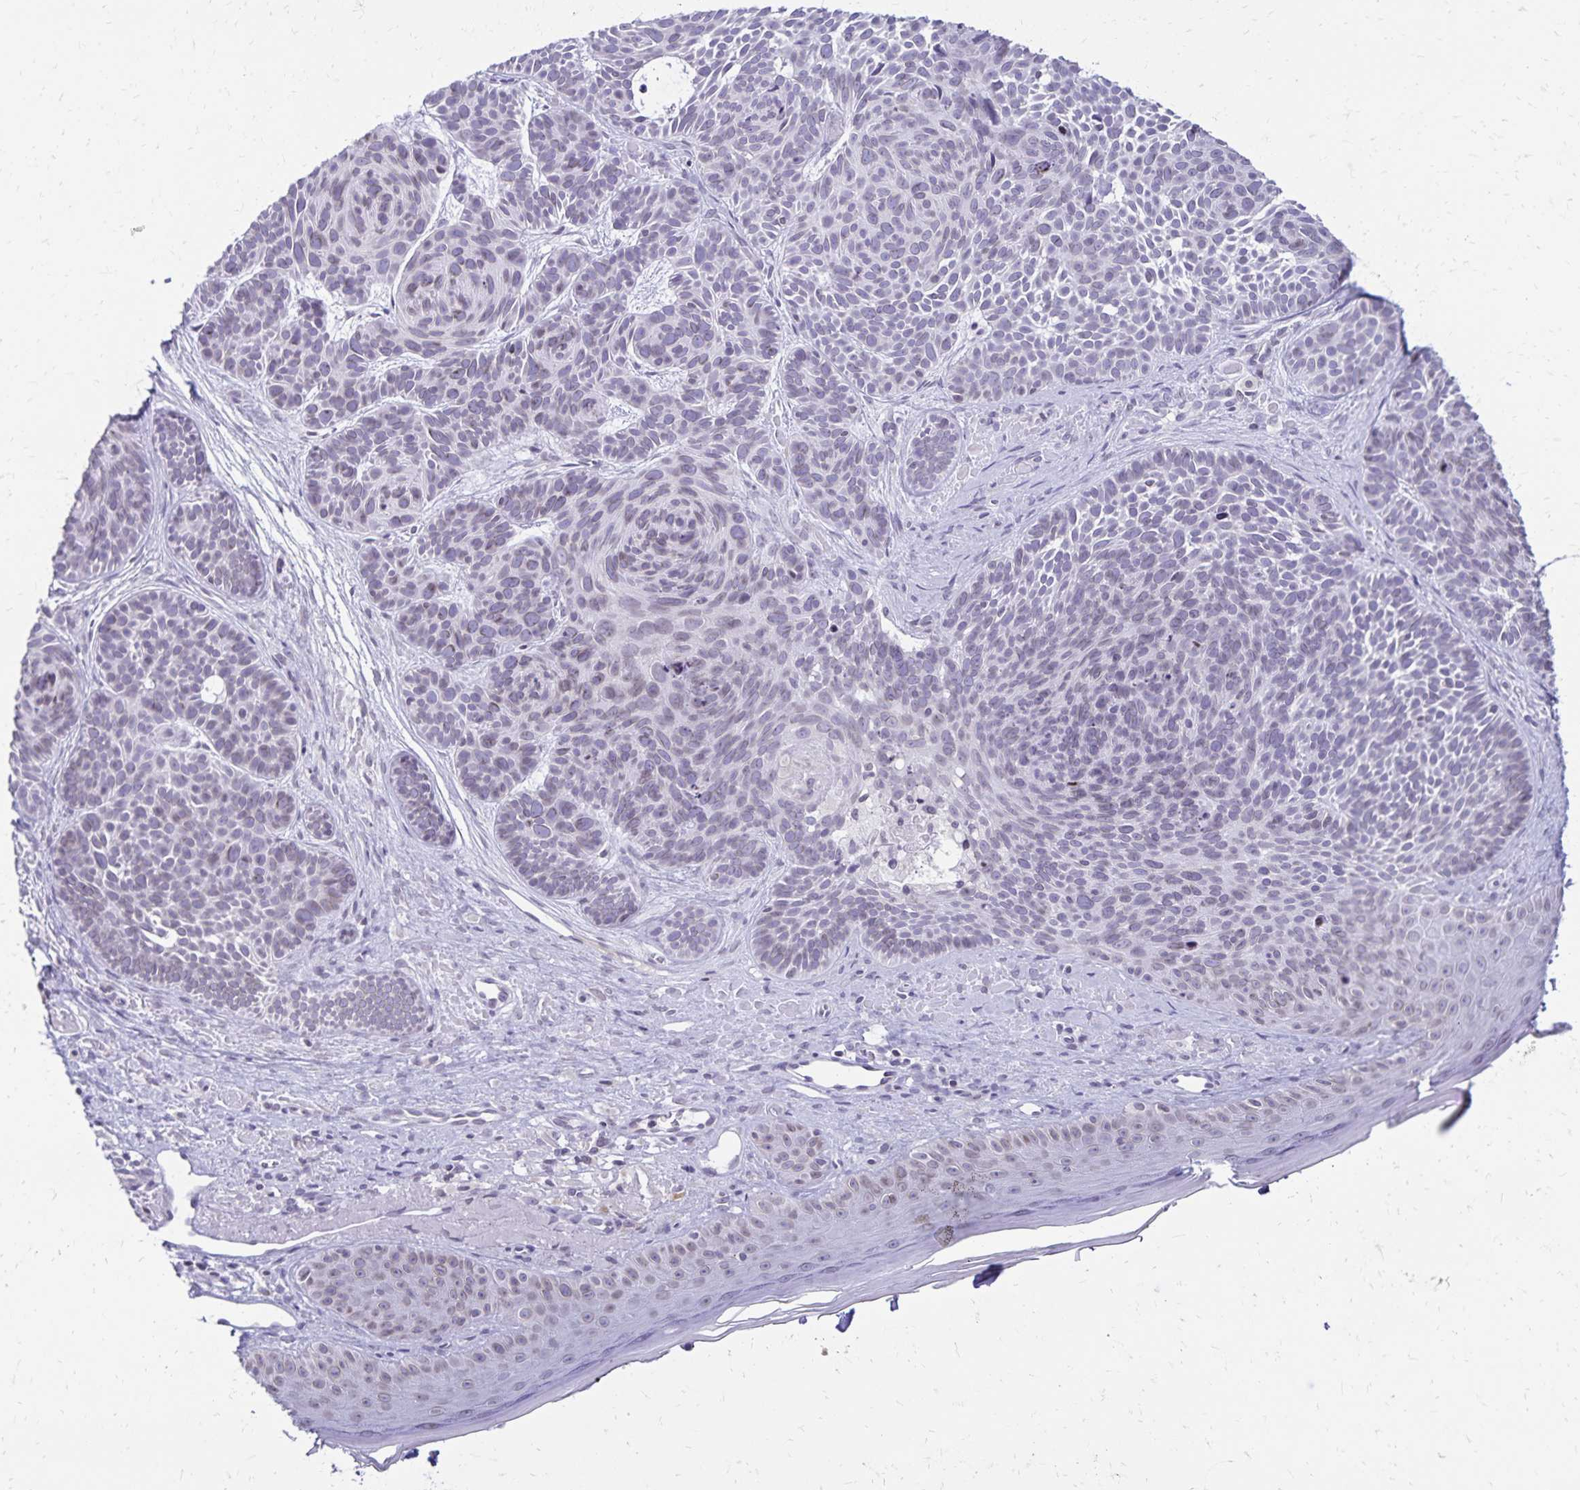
{"staining": {"intensity": "negative", "quantity": "none", "location": "none"}, "tissue": "skin cancer", "cell_type": "Tumor cells", "image_type": "cancer", "snomed": [{"axis": "morphology", "description": "Basal cell carcinoma"}, {"axis": "topography", "description": "Skin"}], "caption": "Tumor cells are negative for brown protein staining in skin cancer.", "gene": "FAM166C", "patient": {"sex": "male", "age": 81}}